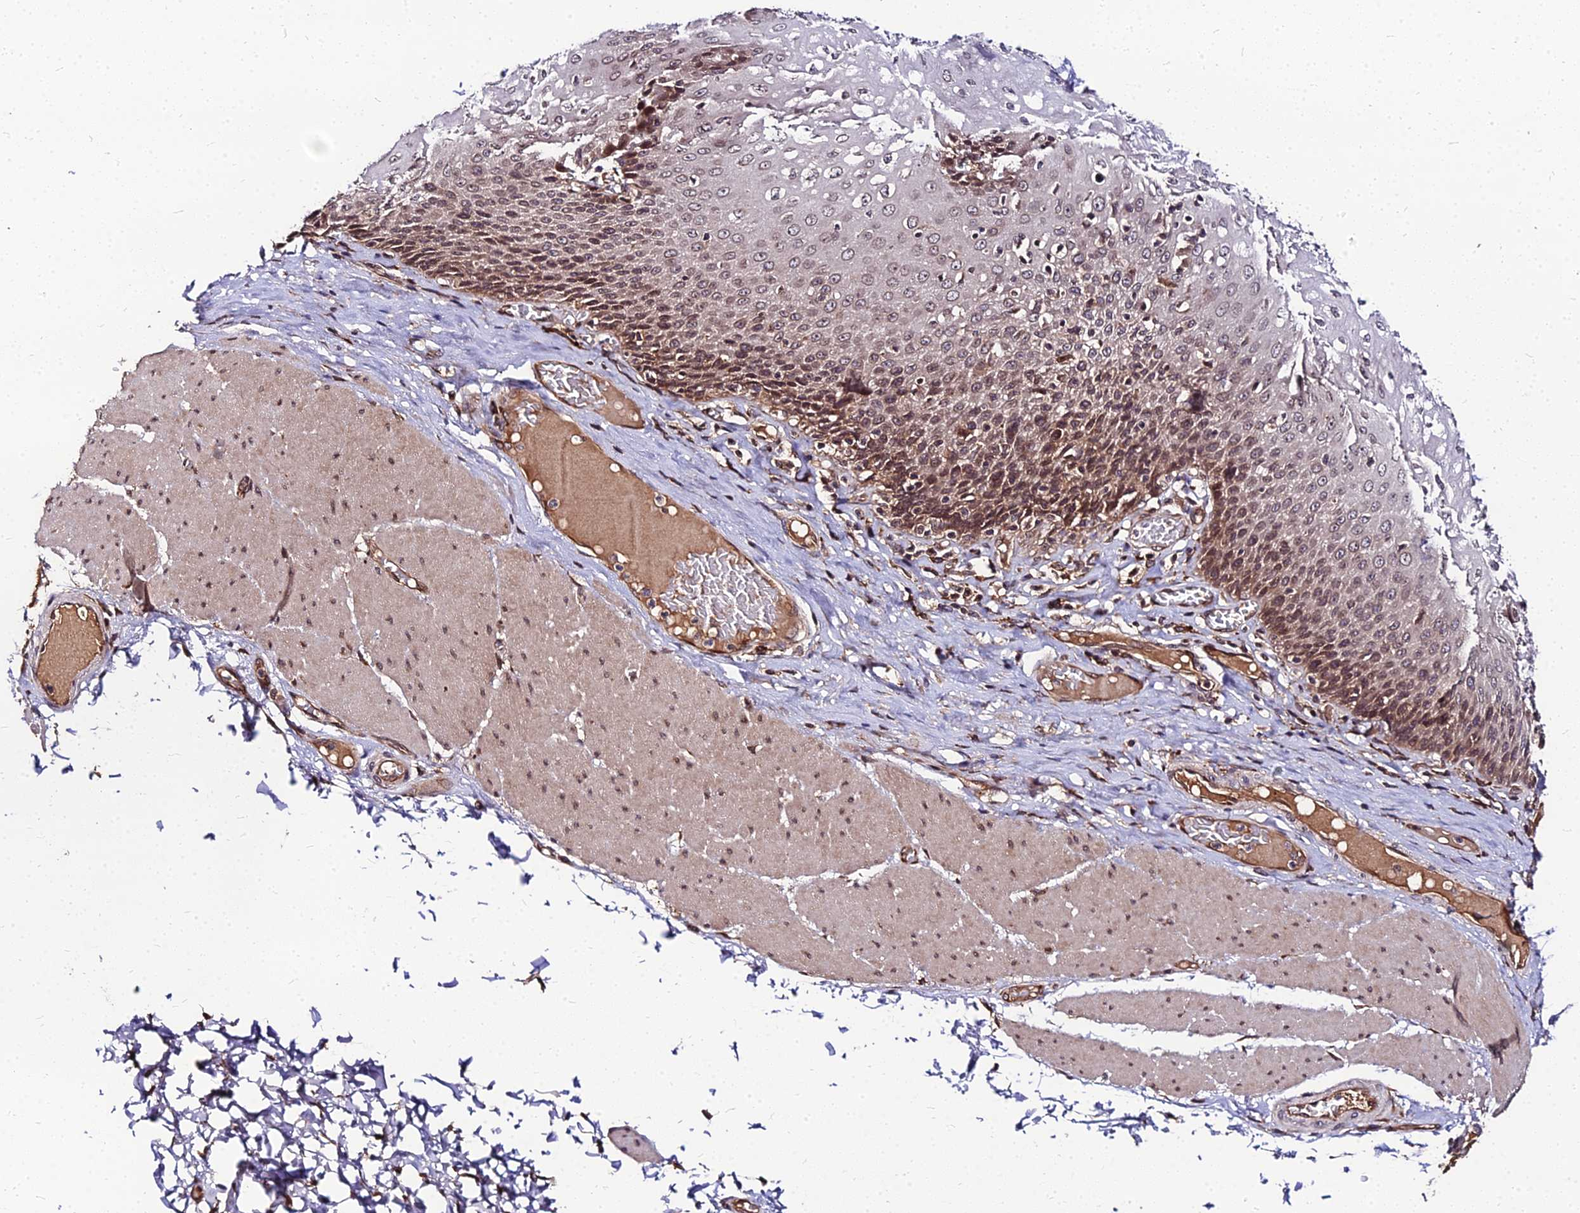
{"staining": {"intensity": "moderate", "quantity": ">75%", "location": "cytoplasmic/membranous,nuclear"}, "tissue": "esophagus", "cell_type": "Squamous epithelial cells", "image_type": "normal", "snomed": [{"axis": "morphology", "description": "Normal tissue, NOS"}, {"axis": "topography", "description": "Esophagus"}], "caption": "Brown immunohistochemical staining in unremarkable esophagus shows moderate cytoplasmic/membranous,nuclear positivity in about >75% of squamous epithelial cells.", "gene": "PDE4D", "patient": {"sex": "male", "age": 60}}